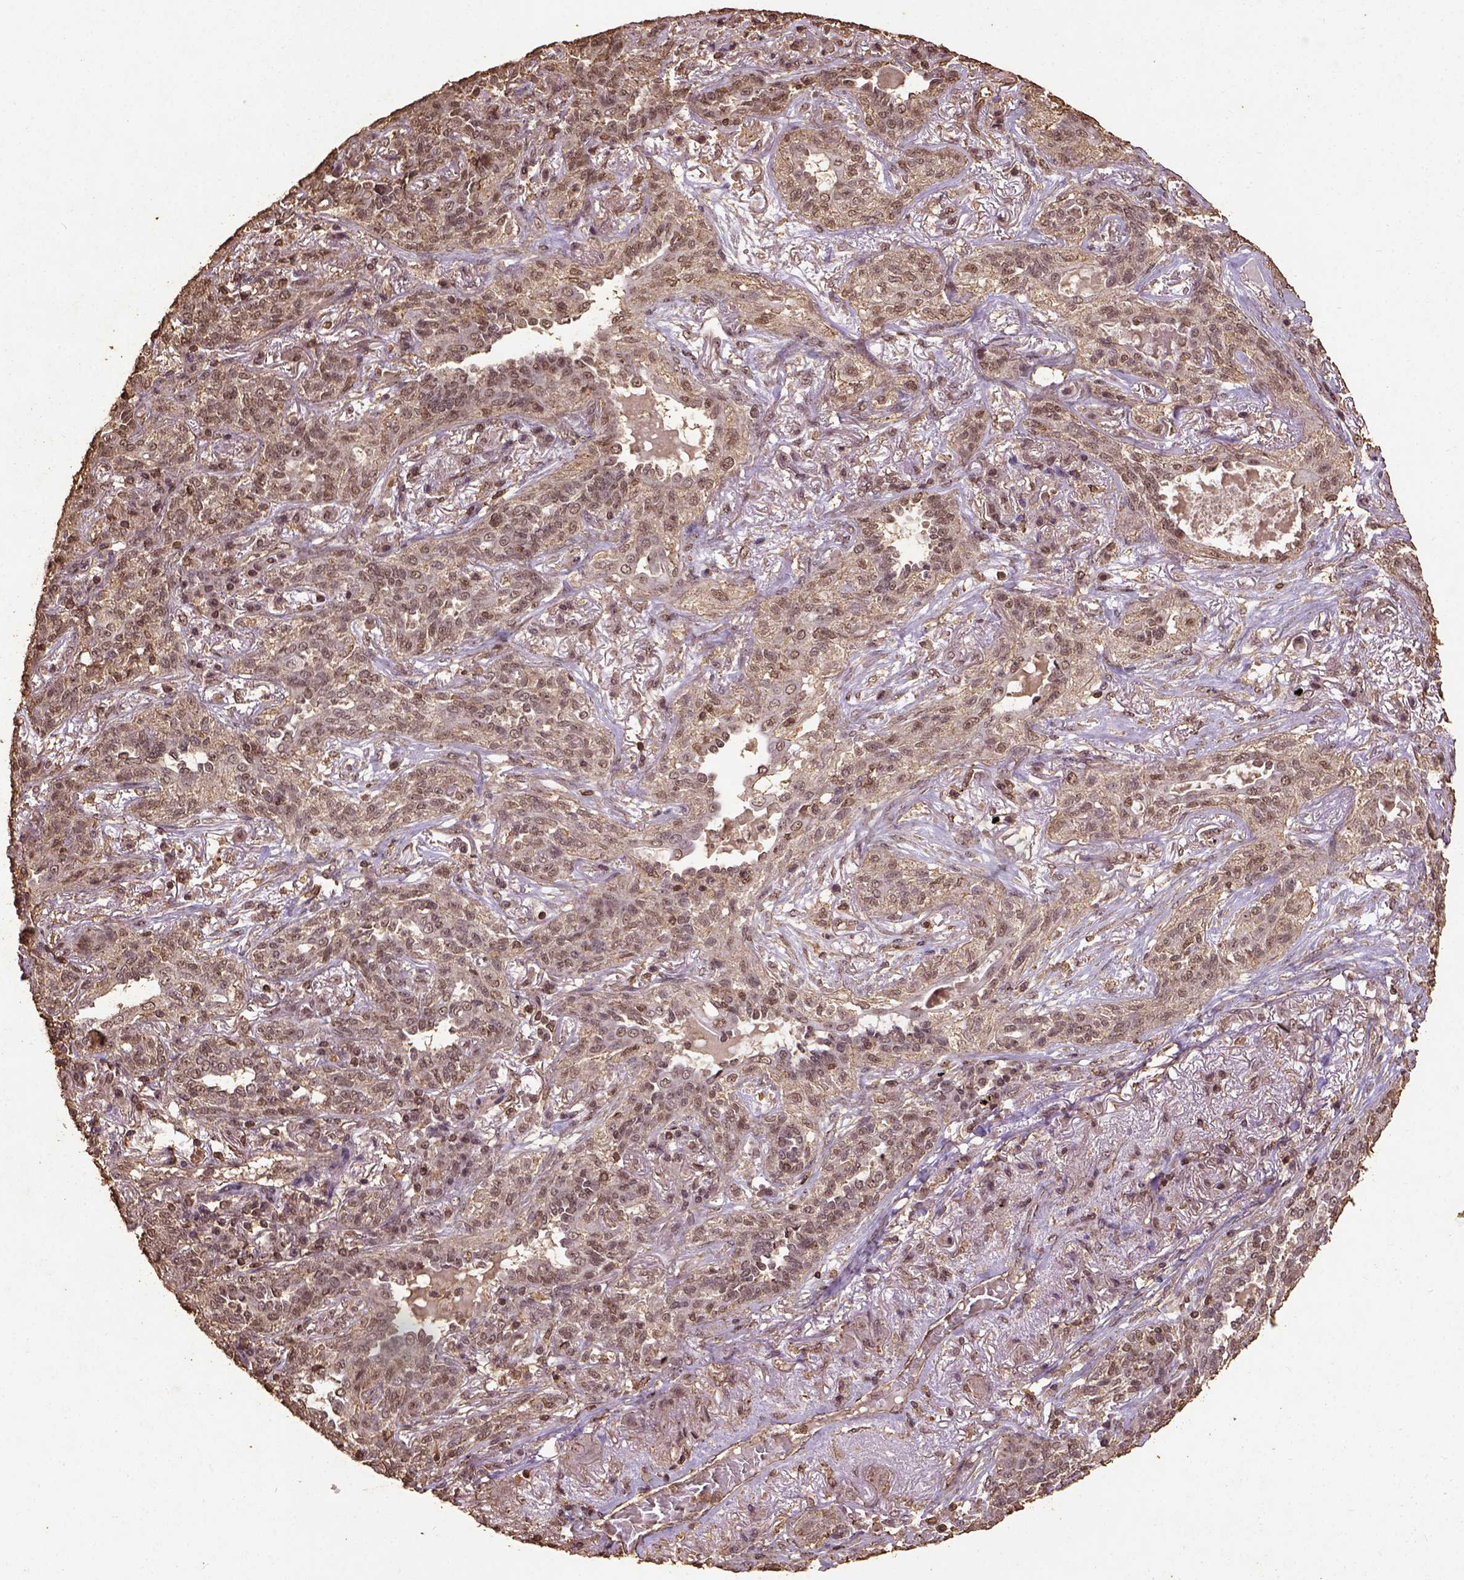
{"staining": {"intensity": "weak", "quantity": ">75%", "location": "nuclear"}, "tissue": "lung cancer", "cell_type": "Tumor cells", "image_type": "cancer", "snomed": [{"axis": "morphology", "description": "Squamous cell carcinoma, NOS"}, {"axis": "topography", "description": "Lung"}], "caption": "The photomicrograph demonstrates immunohistochemical staining of lung squamous cell carcinoma. There is weak nuclear expression is seen in about >75% of tumor cells.", "gene": "NACC1", "patient": {"sex": "female", "age": 70}}